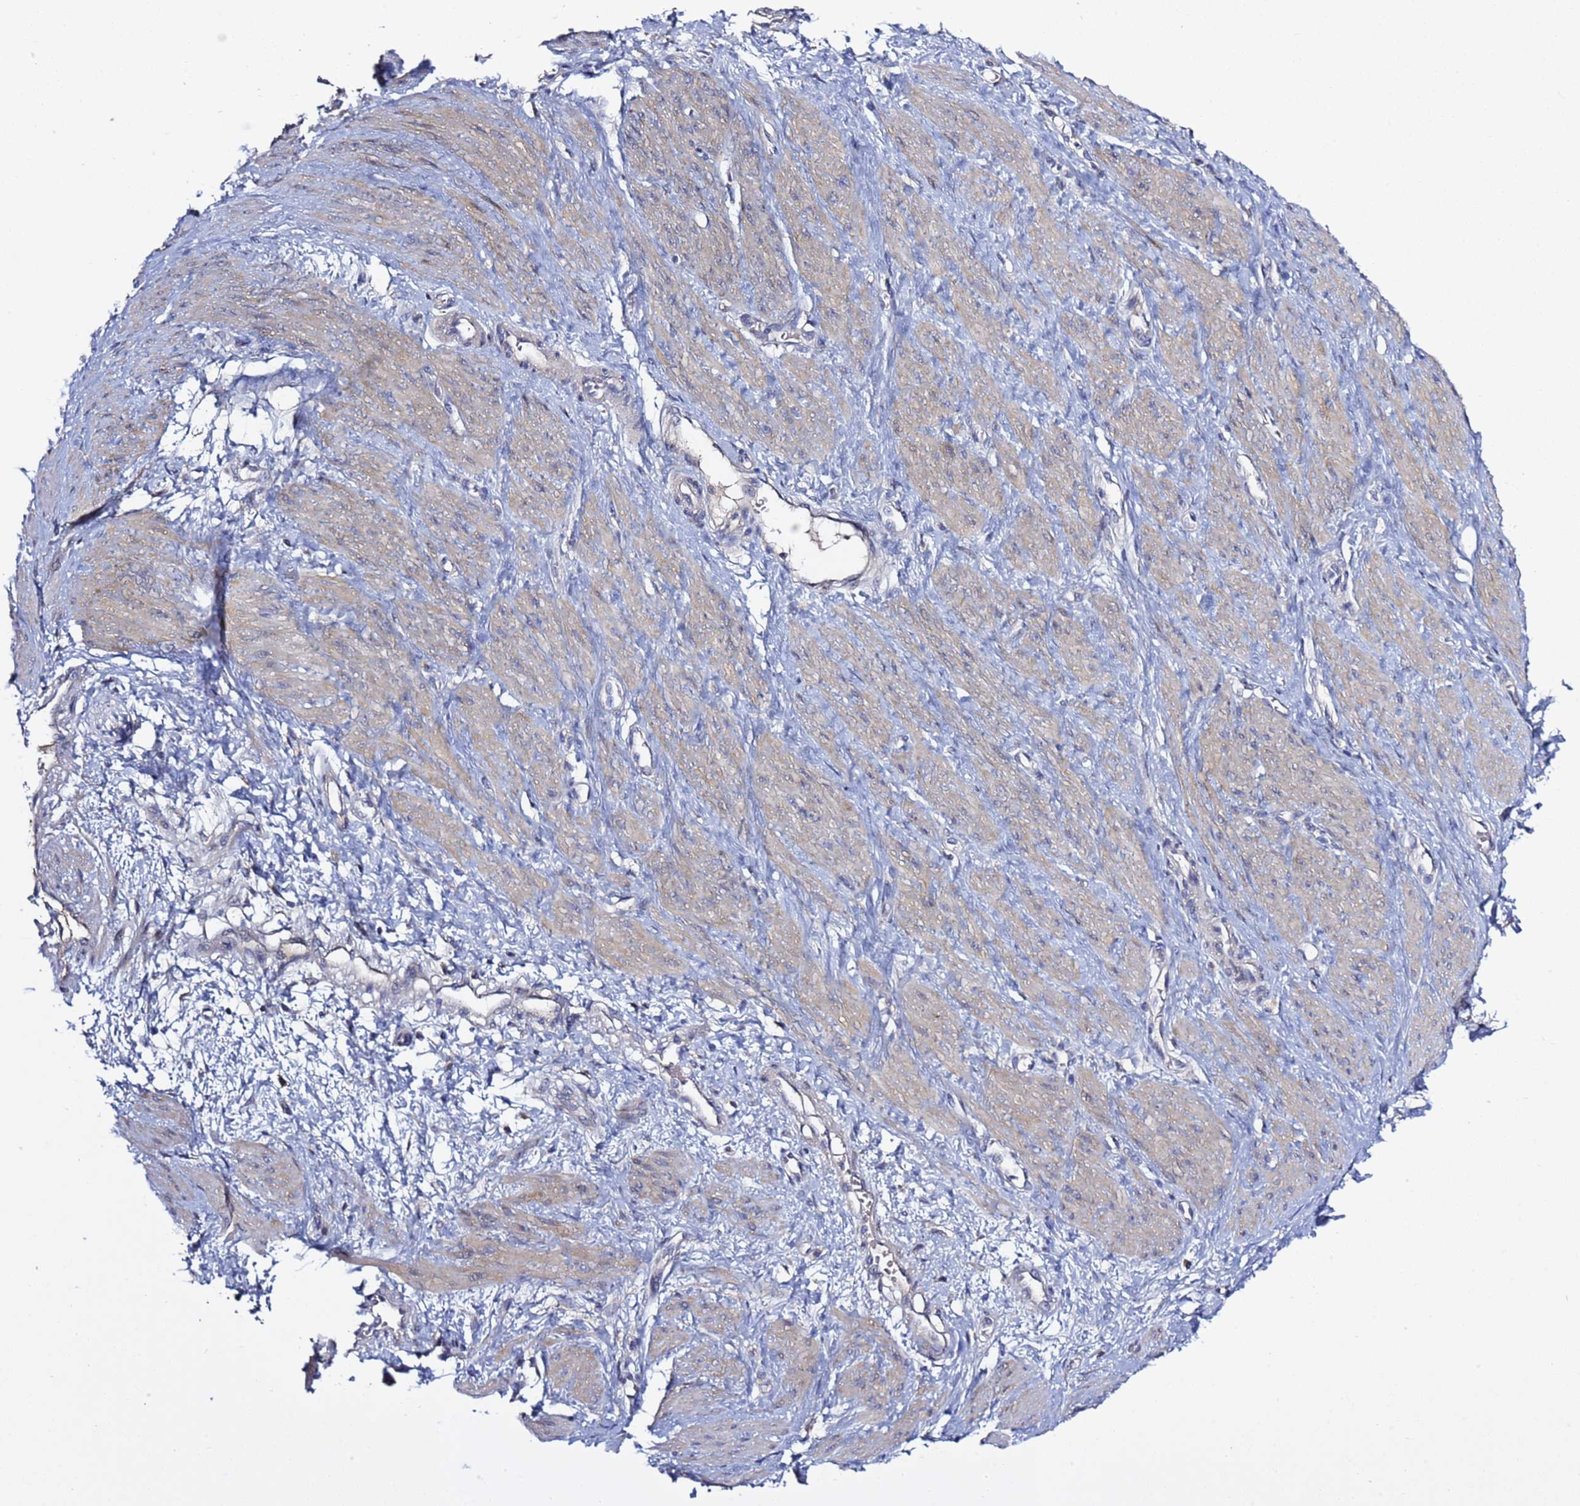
{"staining": {"intensity": "weak", "quantity": "<25%", "location": "cytoplasmic/membranous"}, "tissue": "smooth muscle", "cell_type": "Smooth muscle cells", "image_type": "normal", "snomed": [{"axis": "morphology", "description": "Normal tissue, NOS"}, {"axis": "topography", "description": "Smooth muscle"}, {"axis": "topography", "description": "Uterus"}], "caption": "An image of human smooth muscle is negative for staining in smooth muscle cells. (Brightfield microscopy of DAB (3,3'-diaminobenzidine) immunohistochemistry at high magnification).", "gene": "RABL2A", "patient": {"sex": "female", "age": 39}}